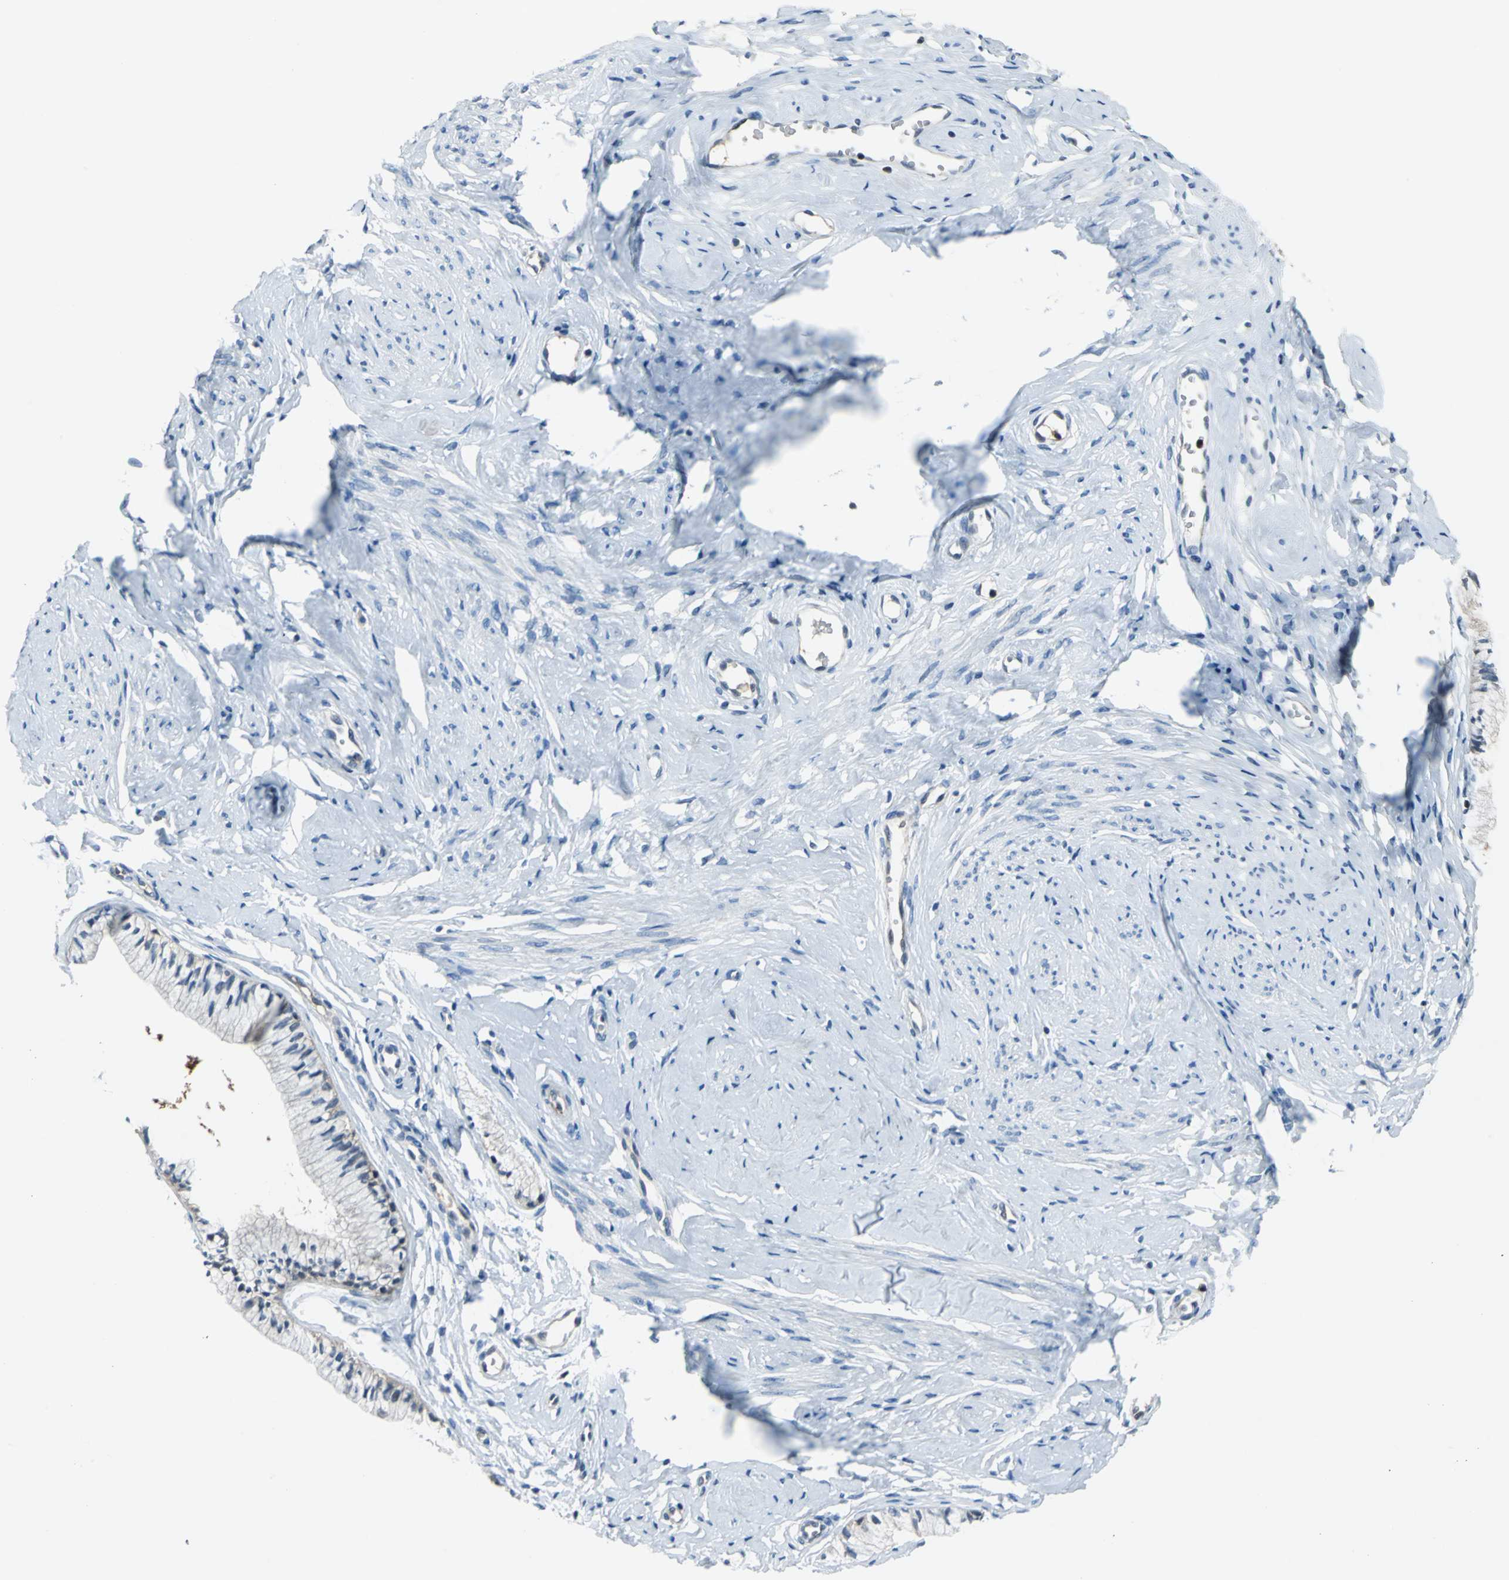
{"staining": {"intensity": "negative", "quantity": "none", "location": "none"}, "tissue": "cervix", "cell_type": "Glandular cells", "image_type": "normal", "snomed": [{"axis": "morphology", "description": "Normal tissue, NOS"}, {"axis": "topography", "description": "Cervix"}], "caption": "An immunohistochemistry micrograph of normal cervix is shown. There is no staining in glandular cells of cervix. (Stains: DAB (3,3'-diaminobenzidine) IHC with hematoxylin counter stain, Microscopy: brightfield microscopy at high magnification).", "gene": "PSME1", "patient": {"sex": "female", "age": 46}}